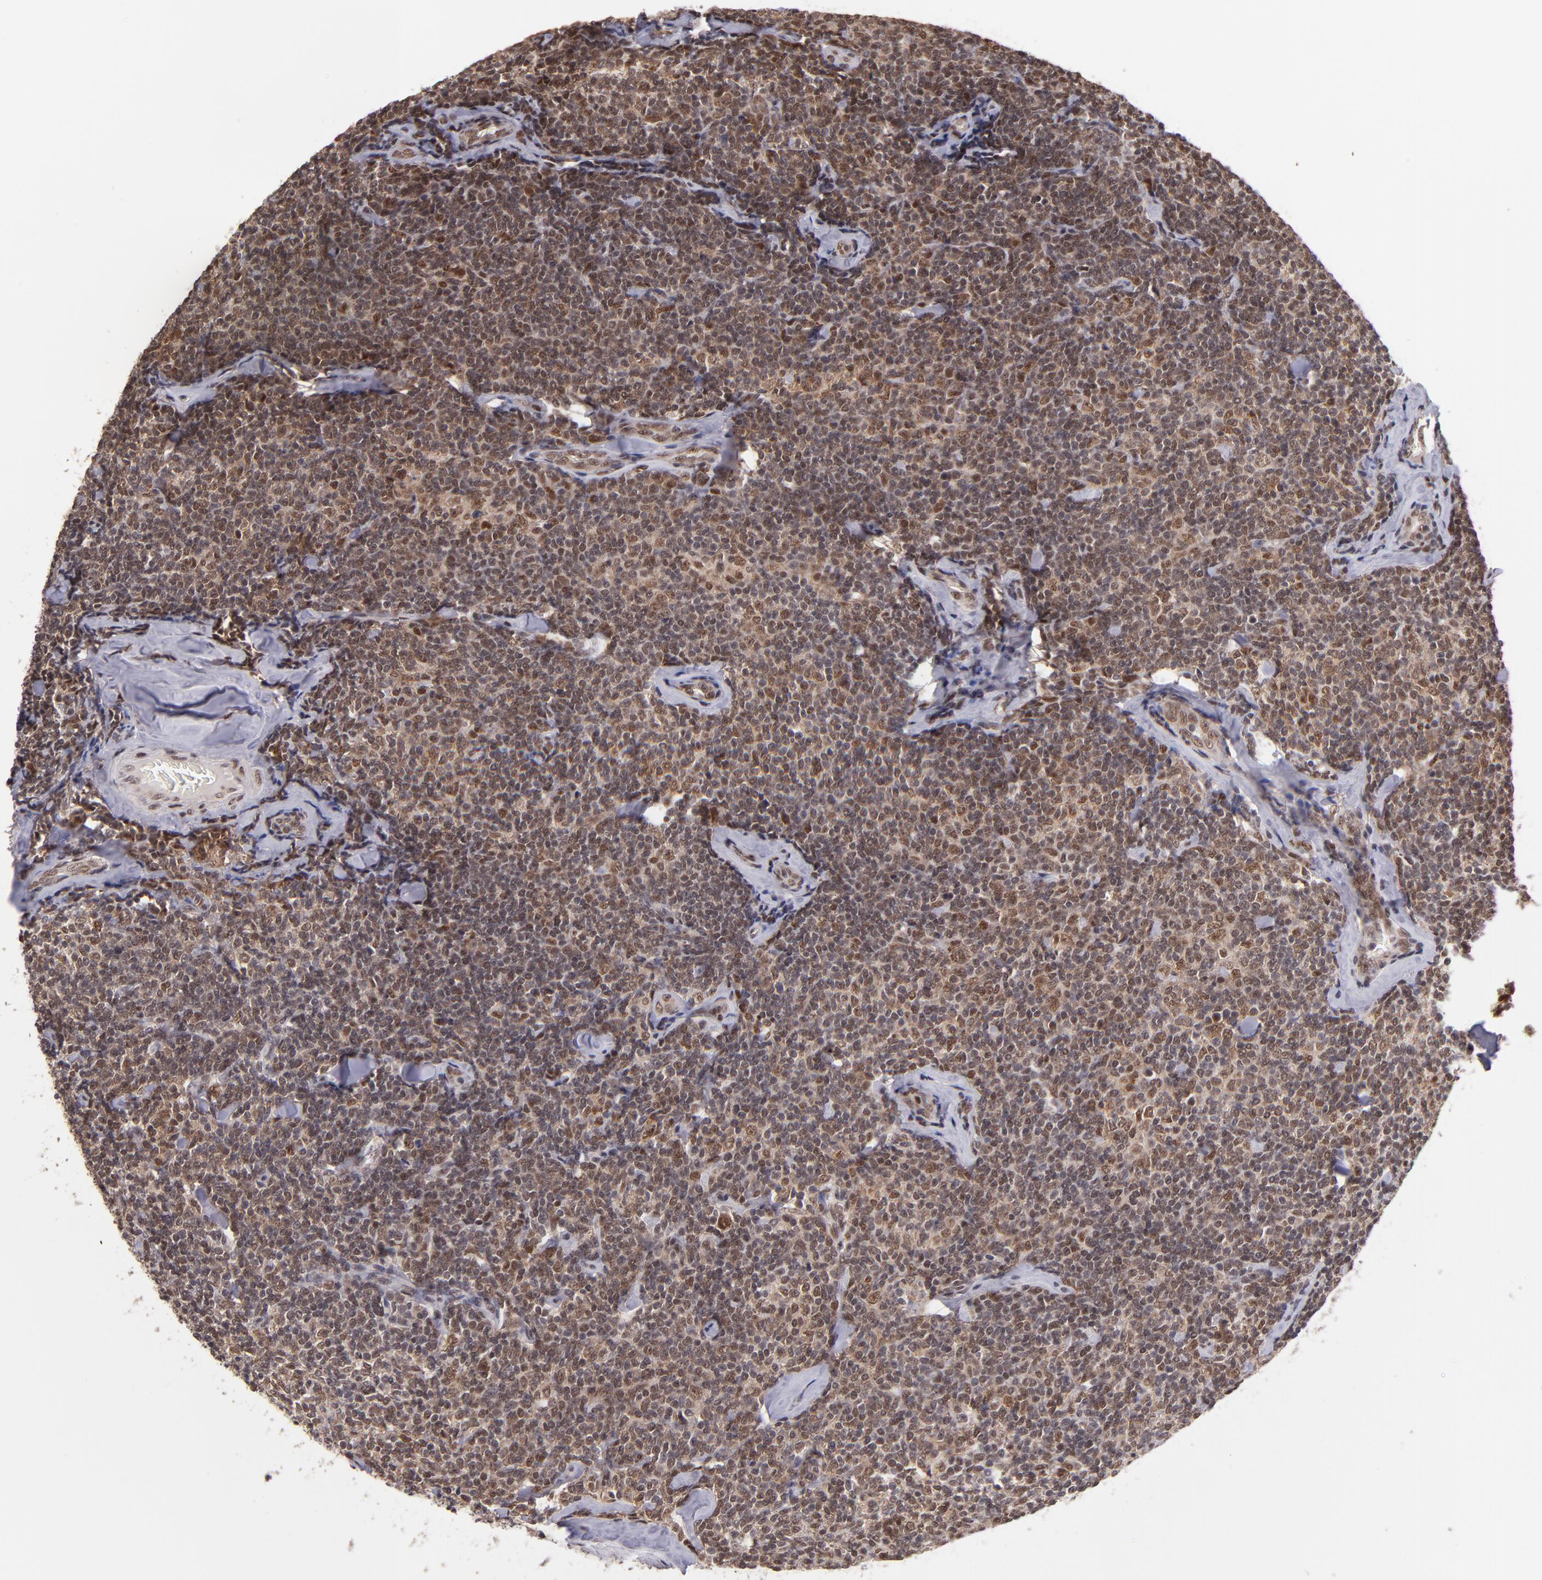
{"staining": {"intensity": "moderate", "quantity": ">75%", "location": "cytoplasmic/membranous,nuclear"}, "tissue": "lymphoma", "cell_type": "Tumor cells", "image_type": "cancer", "snomed": [{"axis": "morphology", "description": "Malignant lymphoma, non-Hodgkin's type, Low grade"}, {"axis": "topography", "description": "Lymph node"}], "caption": "Protein analysis of lymphoma tissue demonstrates moderate cytoplasmic/membranous and nuclear positivity in approximately >75% of tumor cells.", "gene": "EP300", "patient": {"sex": "female", "age": 56}}